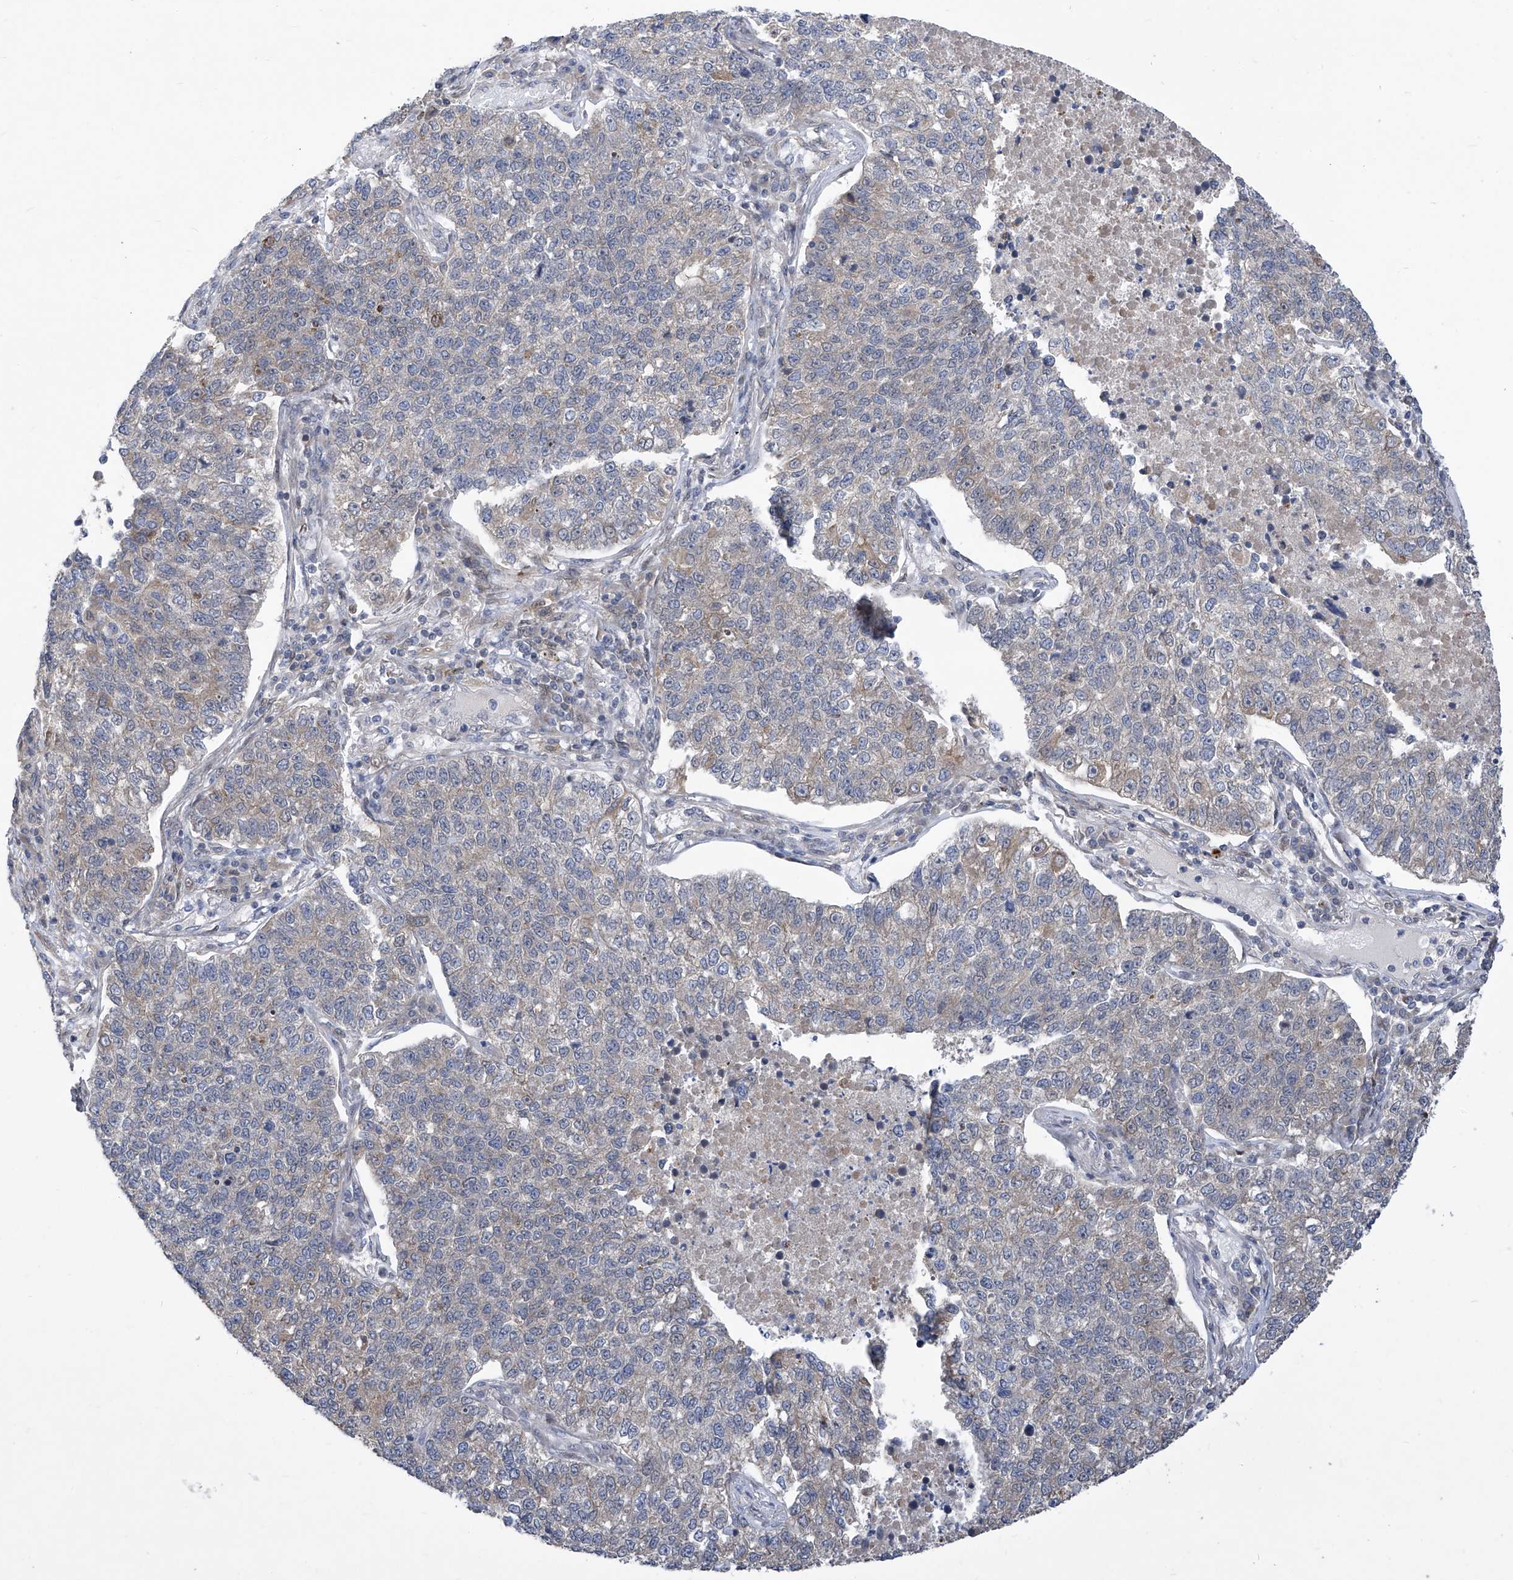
{"staining": {"intensity": "weak", "quantity": "<25%", "location": "cytoplasmic/membranous"}, "tissue": "lung cancer", "cell_type": "Tumor cells", "image_type": "cancer", "snomed": [{"axis": "morphology", "description": "Adenocarcinoma, NOS"}, {"axis": "topography", "description": "Lung"}], "caption": "This photomicrograph is of lung cancer stained with immunohistochemistry to label a protein in brown with the nuclei are counter-stained blue. There is no positivity in tumor cells.", "gene": "CETN2", "patient": {"sex": "male", "age": 49}}